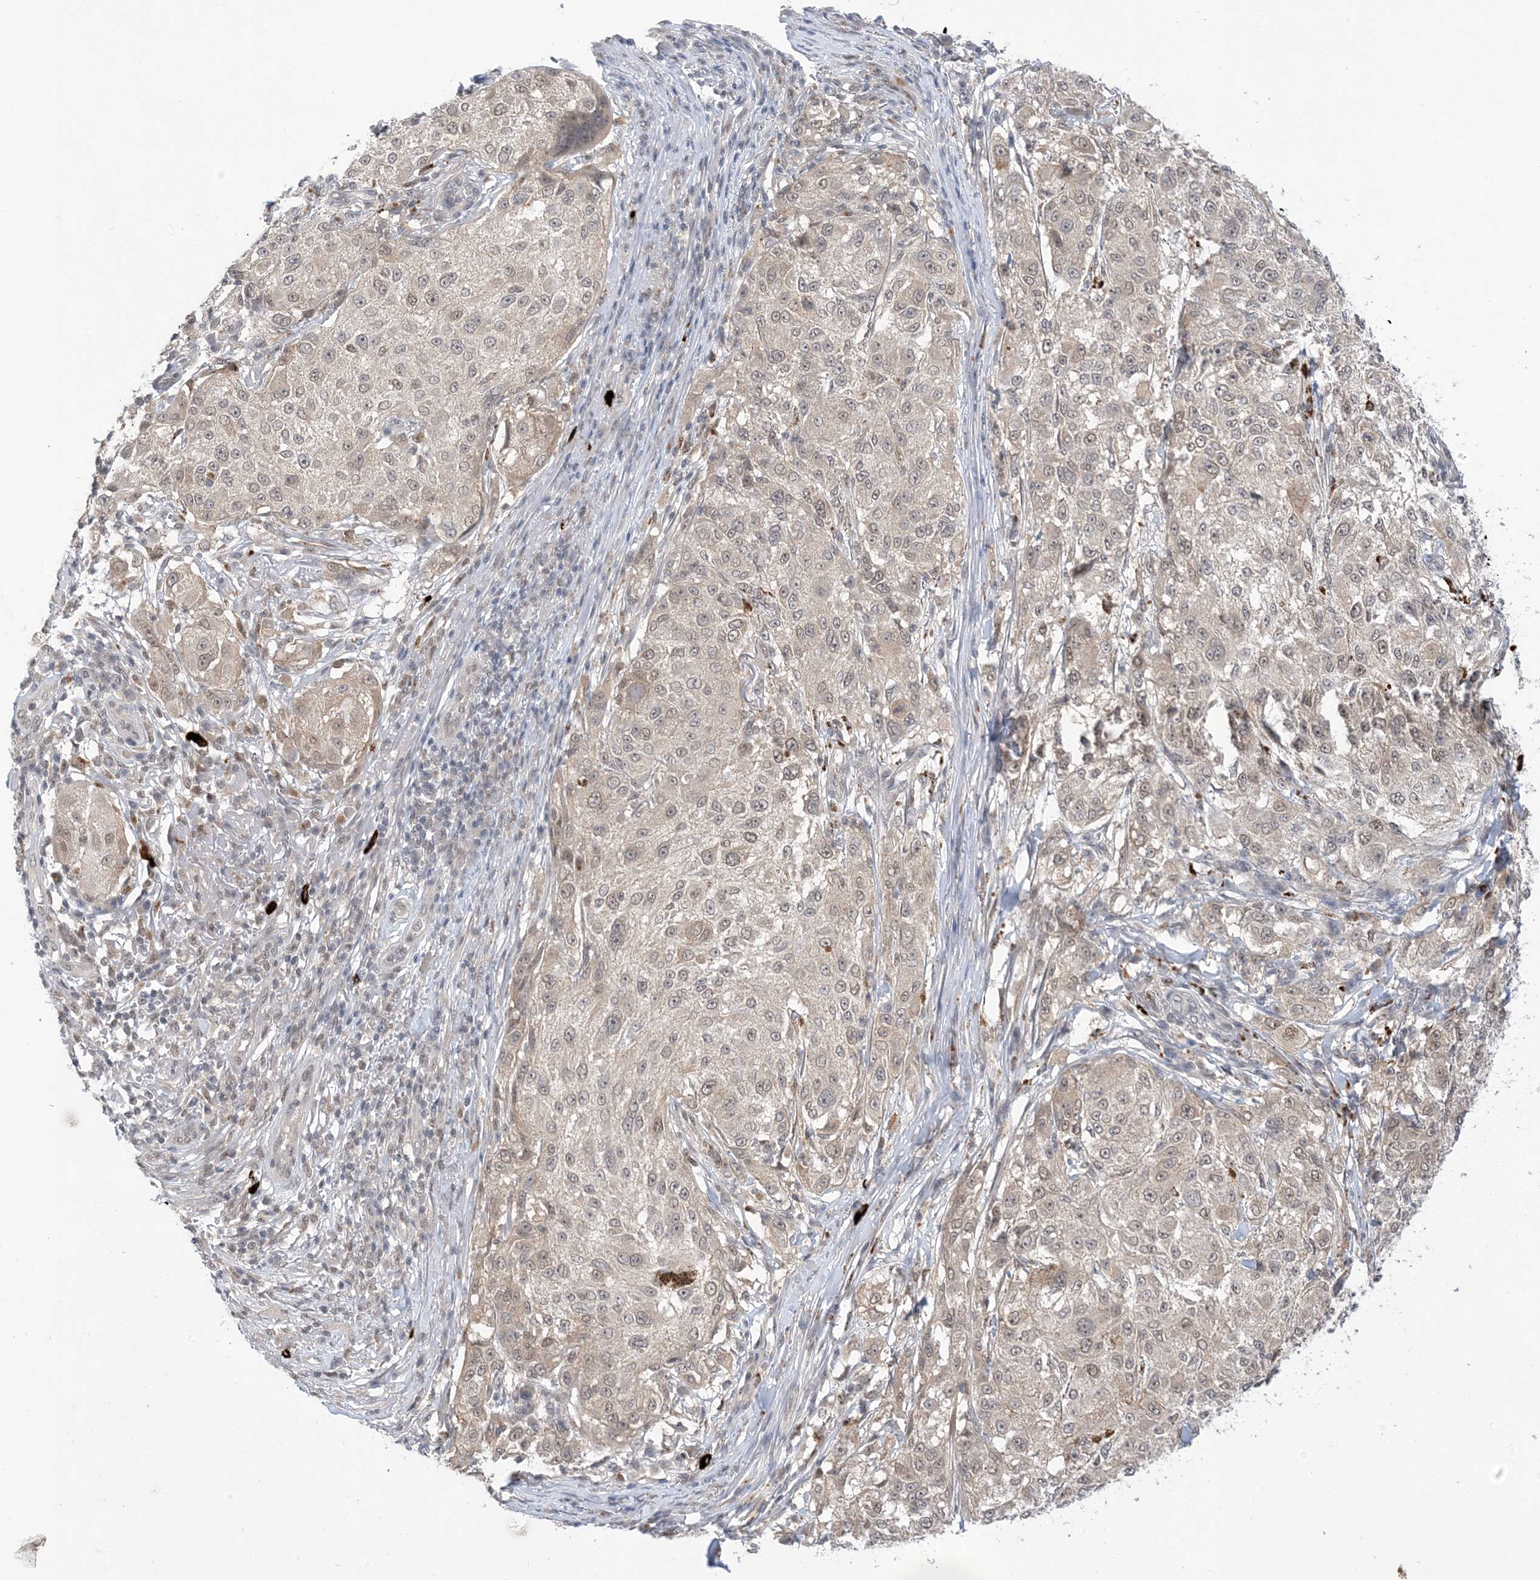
{"staining": {"intensity": "negative", "quantity": "none", "location": "none"}, "tissue": "melanoma", "cell_type": "Tumor cells", "image_type": "cancer", "snomed": [{"axis": "morphology", "description": "Necrosis, NOS"}, {"axis": "morphology", "description": "Malignant melanoma, NOS"}, {"axis": "topography", "description": "Skin"}], "caption": "This is an IHC photomicrograph of malignant melanoma. There is no positivity in tumor cells.", "gene": "RANBP9", "patient": {"sex": "female", "age": 87}}